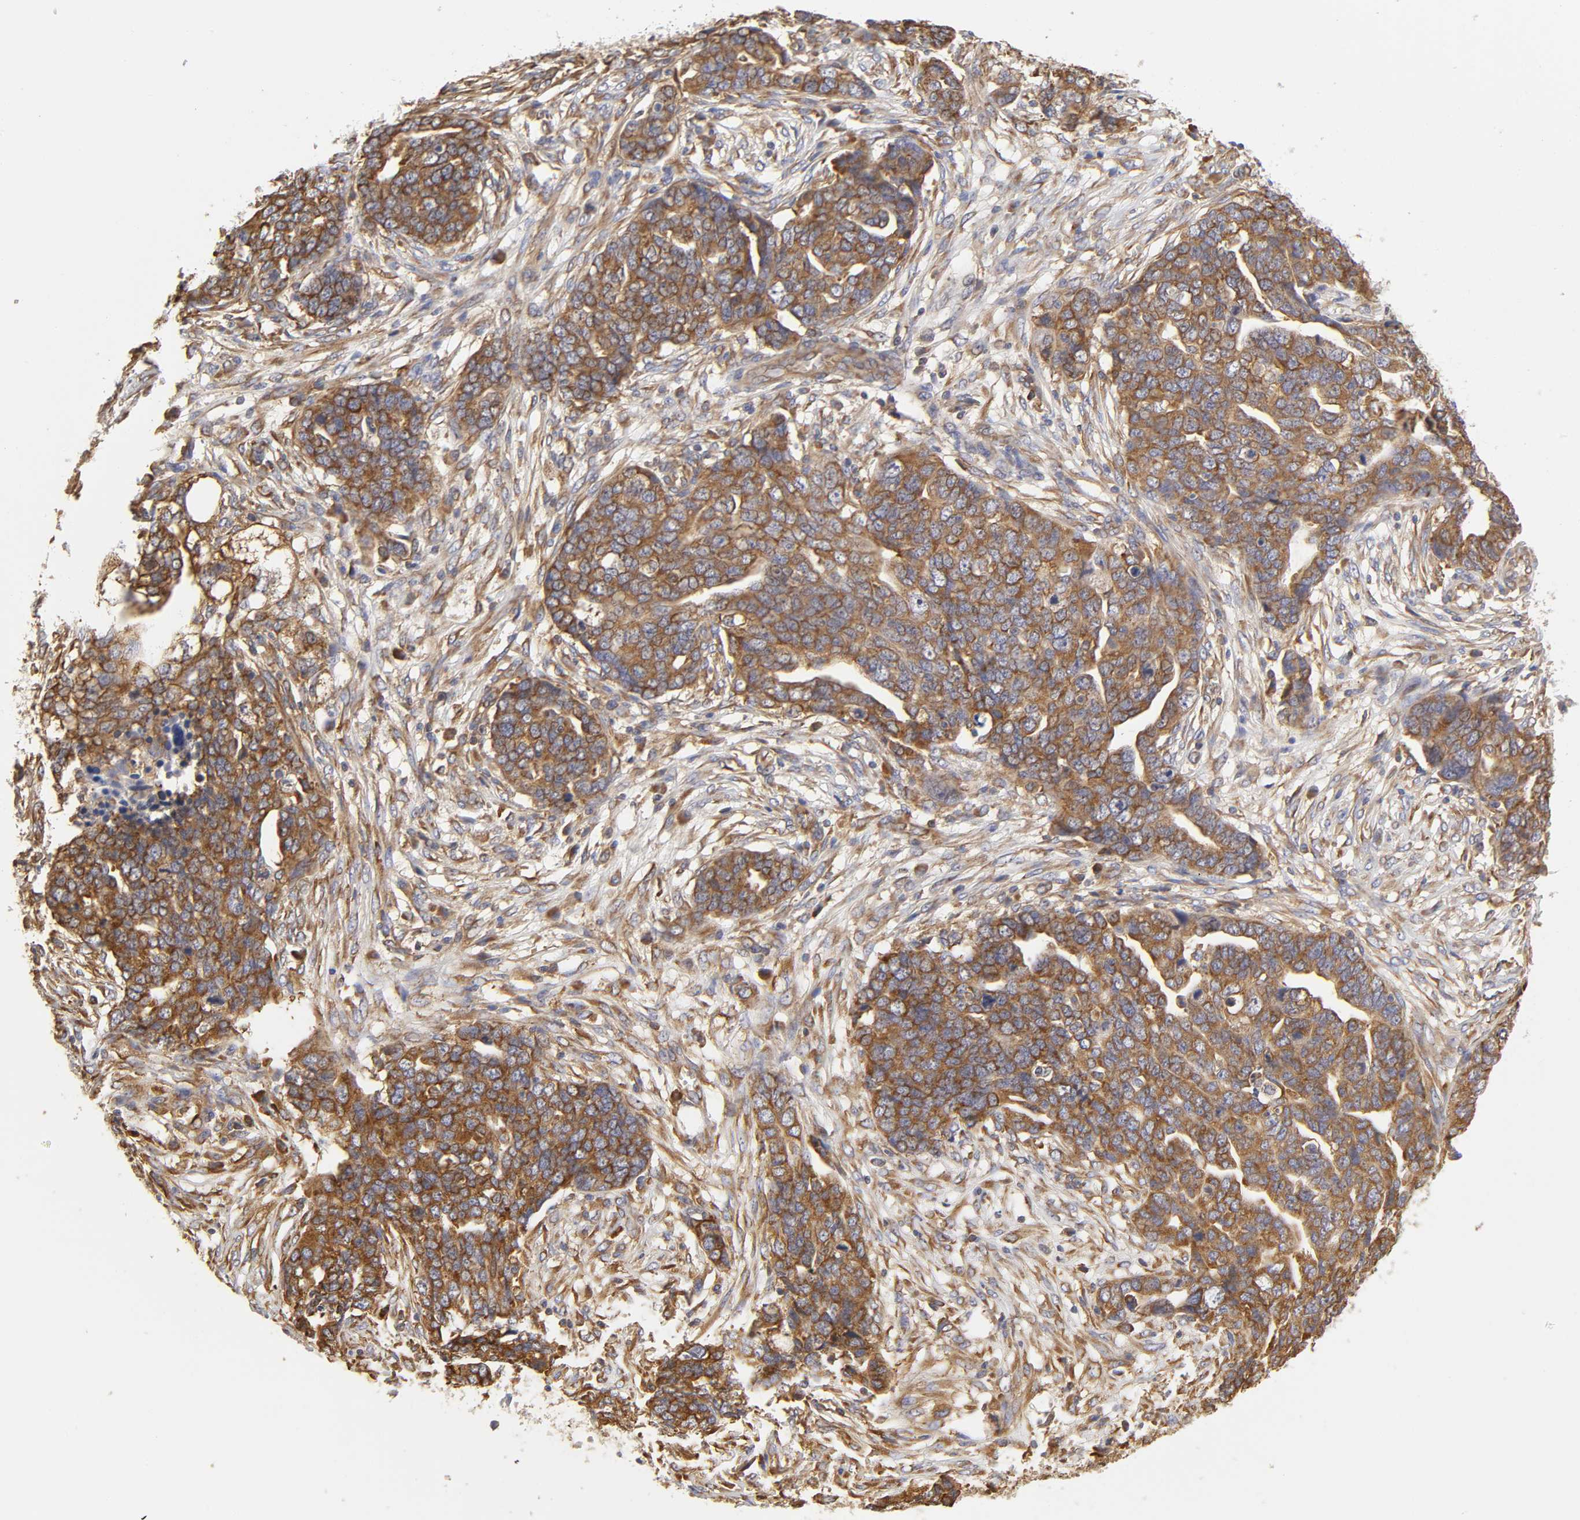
{"staining": {"intensity": "strong", "quantity": ">75%", "location": "cytoplasmic/membranous"}, "tissue": "ovarian cancer", "cell_type": "Tumor cells", "image_type": "cancer", "snomed": [{"axis": "morphology", "description": "Normal tissue, NOS"}, {"axis": "morphology", "description": "Cystadenocarcinoma, serous, NOS"}, {"axis": "topography", "description": "Fallopian tube"}, {"axis": "topography", "description": "Ovary"}], "caption": "The photomicrograph displays staining of ovarian serous cystadenocarcinoma, revealing strong cytoplasmic/membranous protein staining (brown color) within tumor cells.", "gene": "RPL14", "patient": {"sex": "female", "age": 56}}